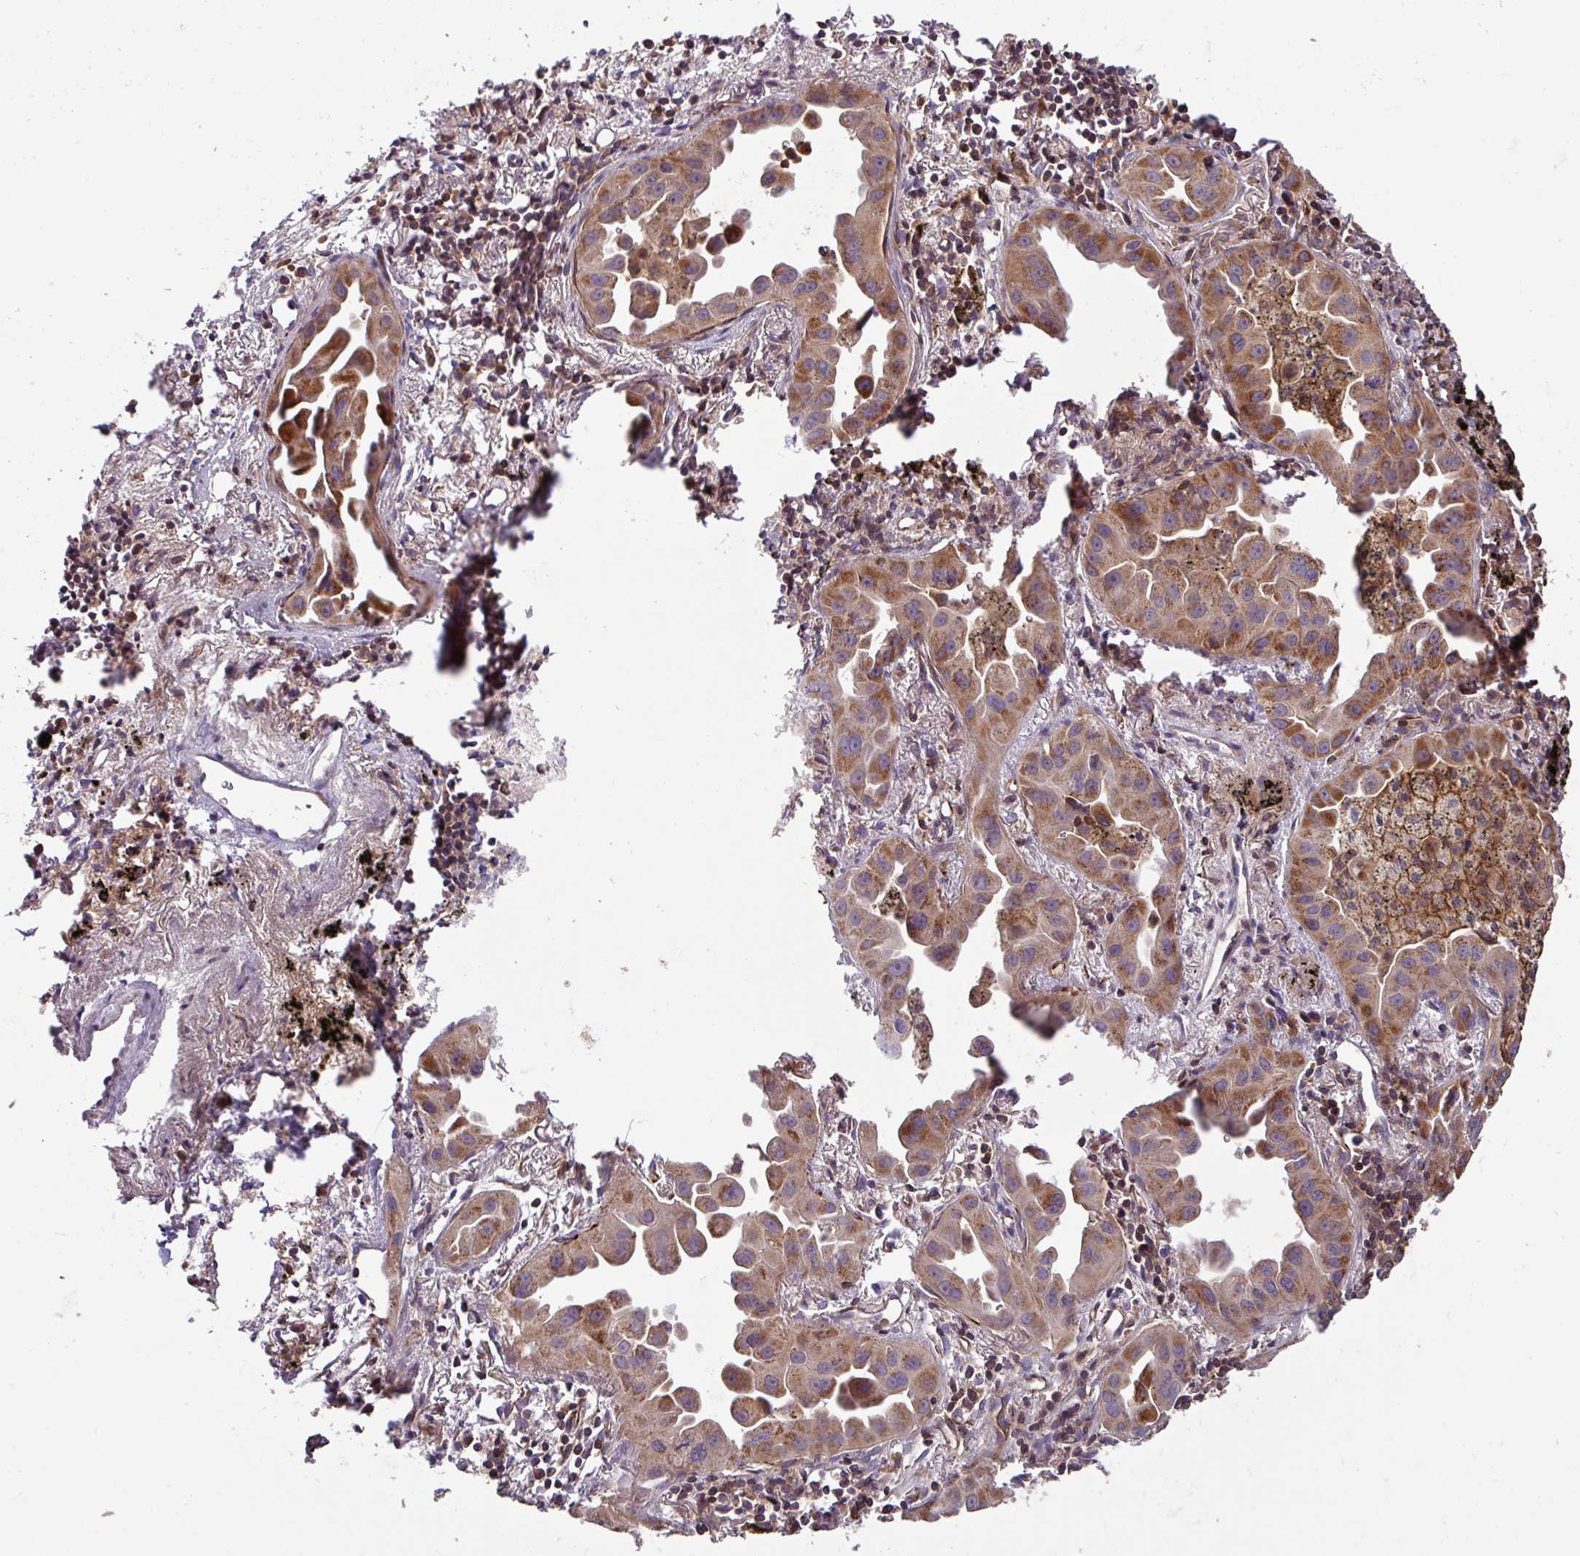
{"staining": {"intensity": "strong", "quantity": ">75%", "location": "cytoplasmic/membranous"}, "tissue": "lung cancer", "cell_type": "Tumor cells", "image_type": "cancer", "snomed": [{"axis": "morphology", "description": "Adenocarcinoma, NOS"}, {"axis": "topography", "description": "Lung"}], "caption": "Immunohistochemistry micrograph of neoplastic tissue: adenocarcinoma (lung) stained using IHC exhibits high levels of strong protein expression localized specifically in the cytoplasmic/membranous of tumor cells, appearing as a cytoplasmic/membranous brown color.", "gene": "PLEKHD1", "patient": {"sex": "male", "age": 68}}